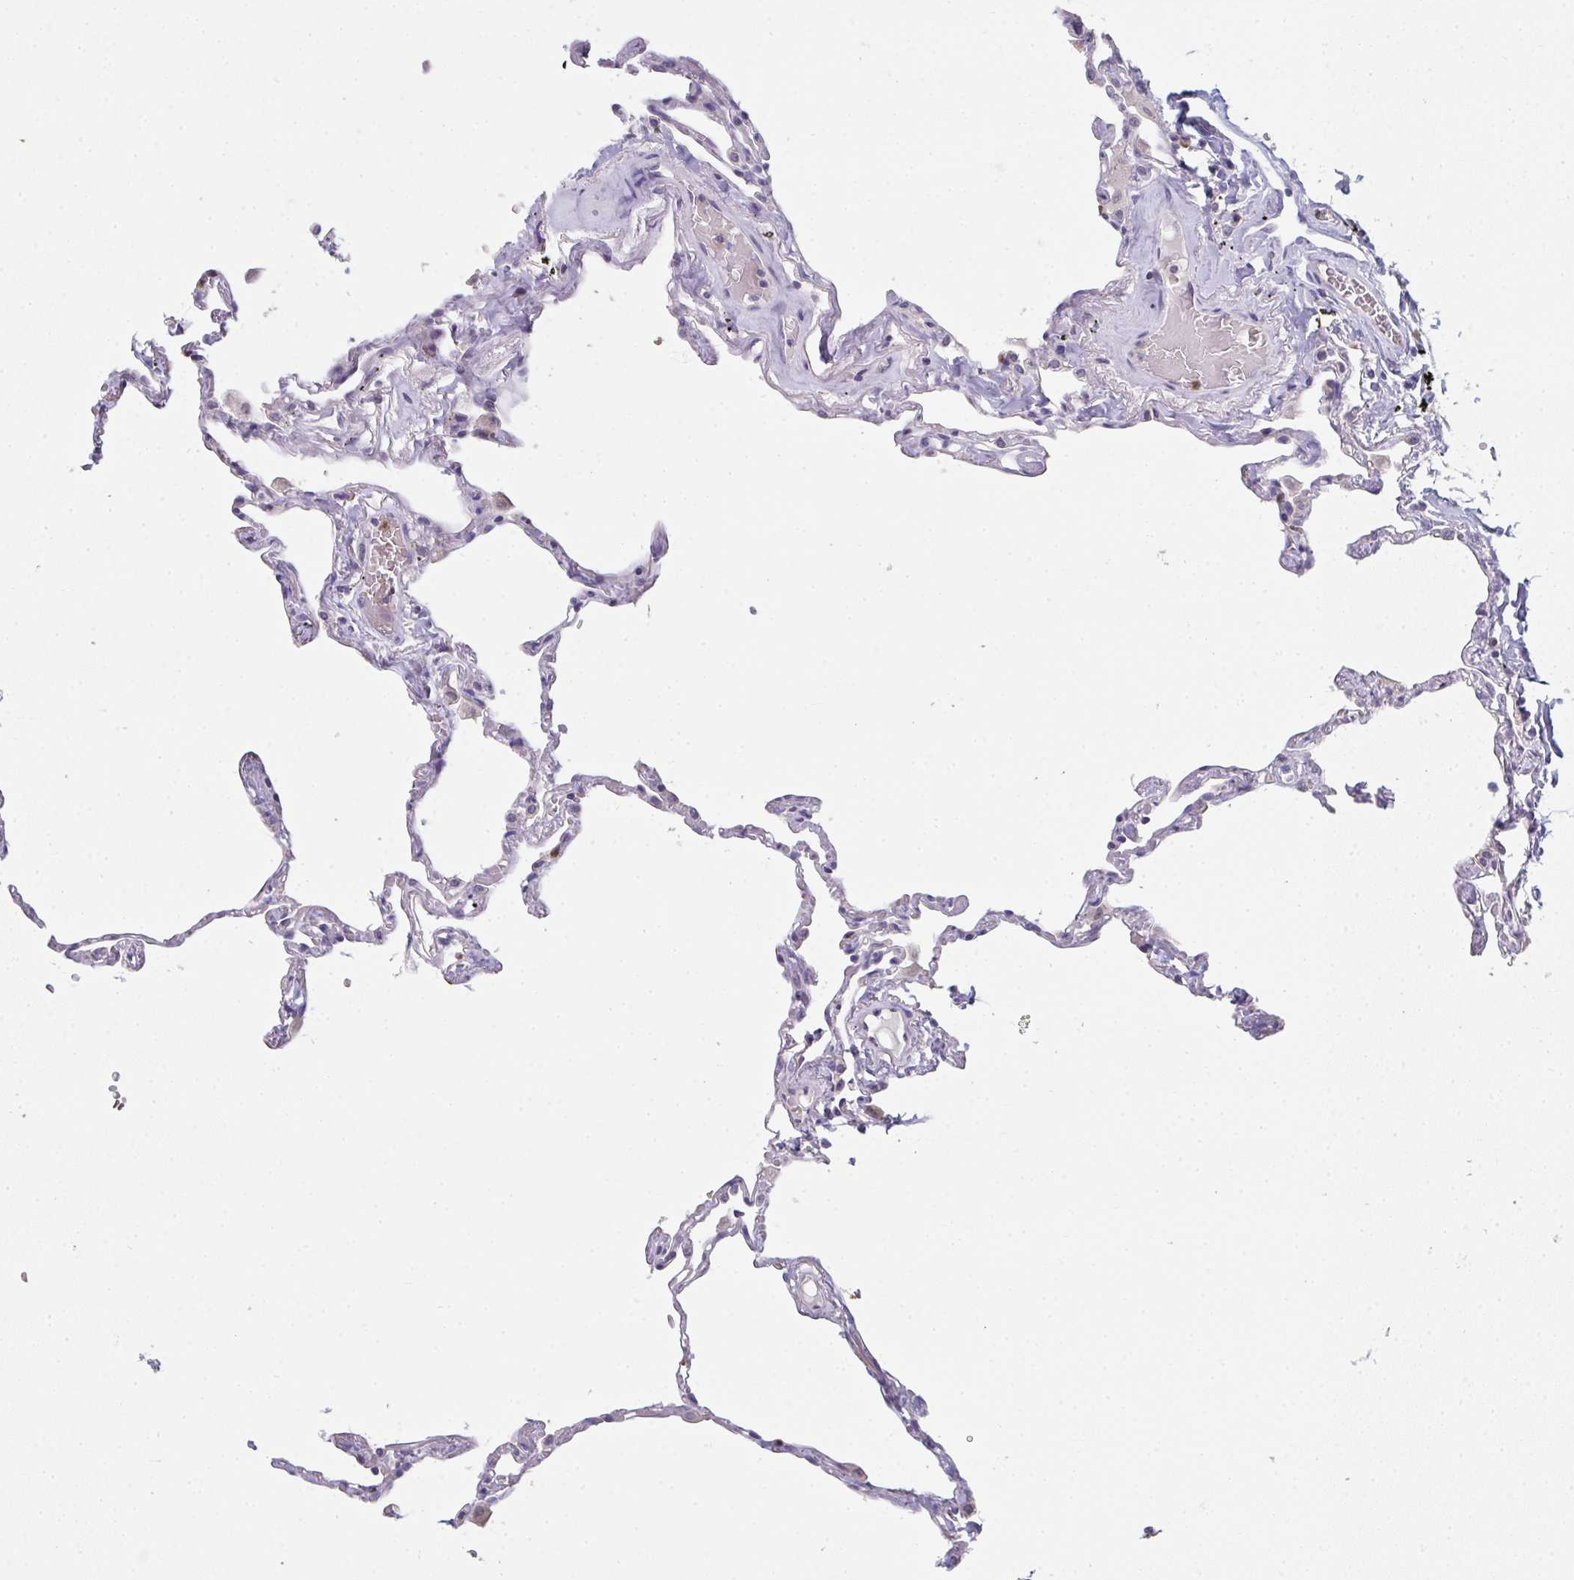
{"staining": {"intensity": "negative", "quantity": "none", "location": "none"}, "tissue": "lung", "cell_type": "Alveolar cells", "image_type": "normal", "snomed": [{"axis": "morphology", "description": "Normal tissue, NOS"}, {"axis": "topography", "description": "Lung"}], "caption": "Immunohistochemical staining of normal human lung shows no significant expression in alveolar cells.", "gene": "RIOK1", "patient": {"sex": "female", "age": 67}}